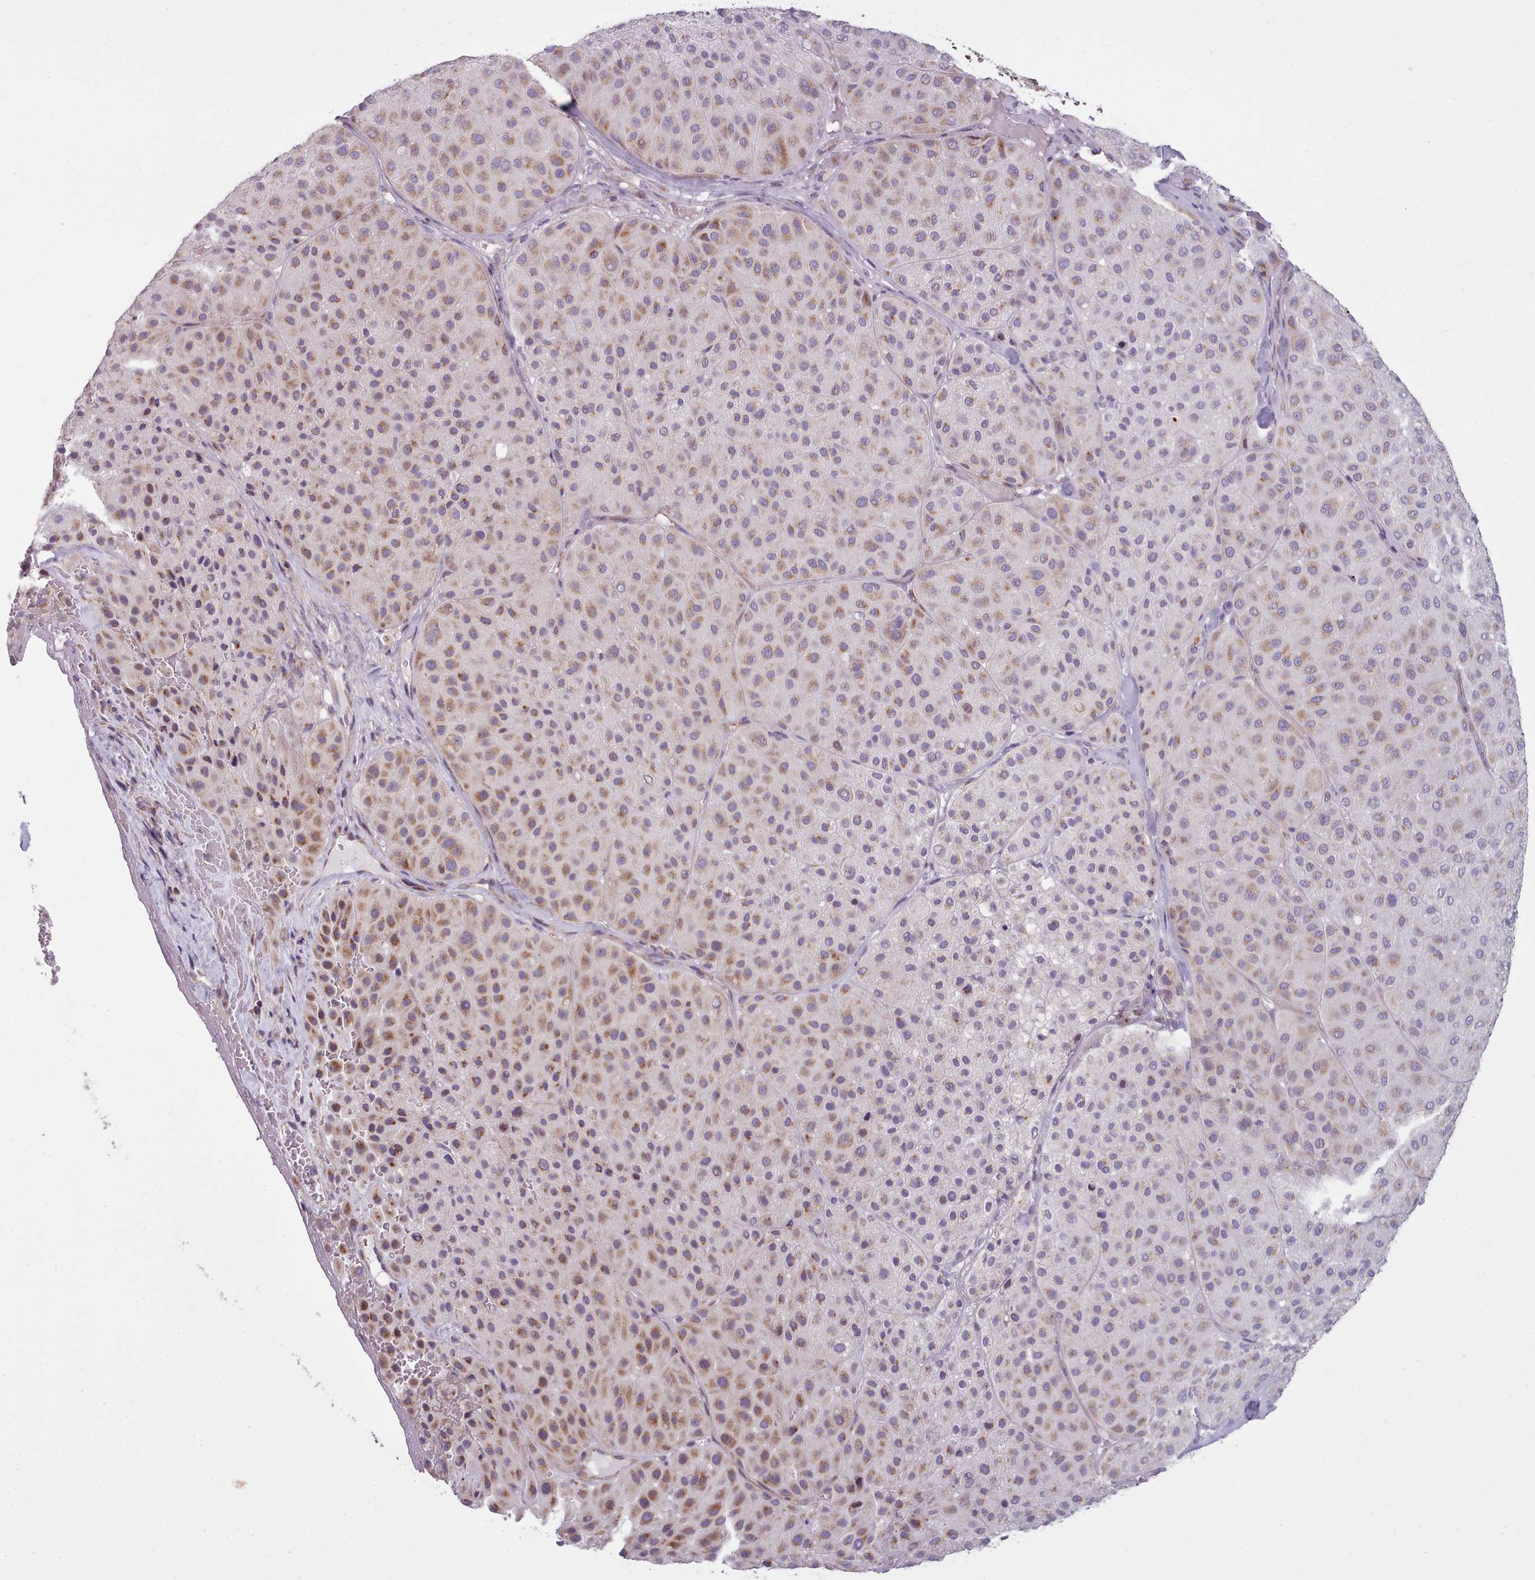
{"staining": {"intensity": "moderate", "quantity": "25%-75%", "location": "cytoplasmic/membranous"}, "tissue": "melanoma", "cell_type": "Tumor cells", "image_type": "cancer", "snomed": [{"axis": "morphology", "description": "Malignant melanoma, Metastatic site"}, {"axis": "topography", "description": "Smooth muscle"}], "caption": "About 25%-75% of tumor cells in human malignant melanoma (metastatic site) exhibit moderate cytoplasmic/membranous protein positivity as visualized by brown immunohistochemical staining.", "gene": "SLC52A3", "patient": {"sex": "male", "age": 41}}